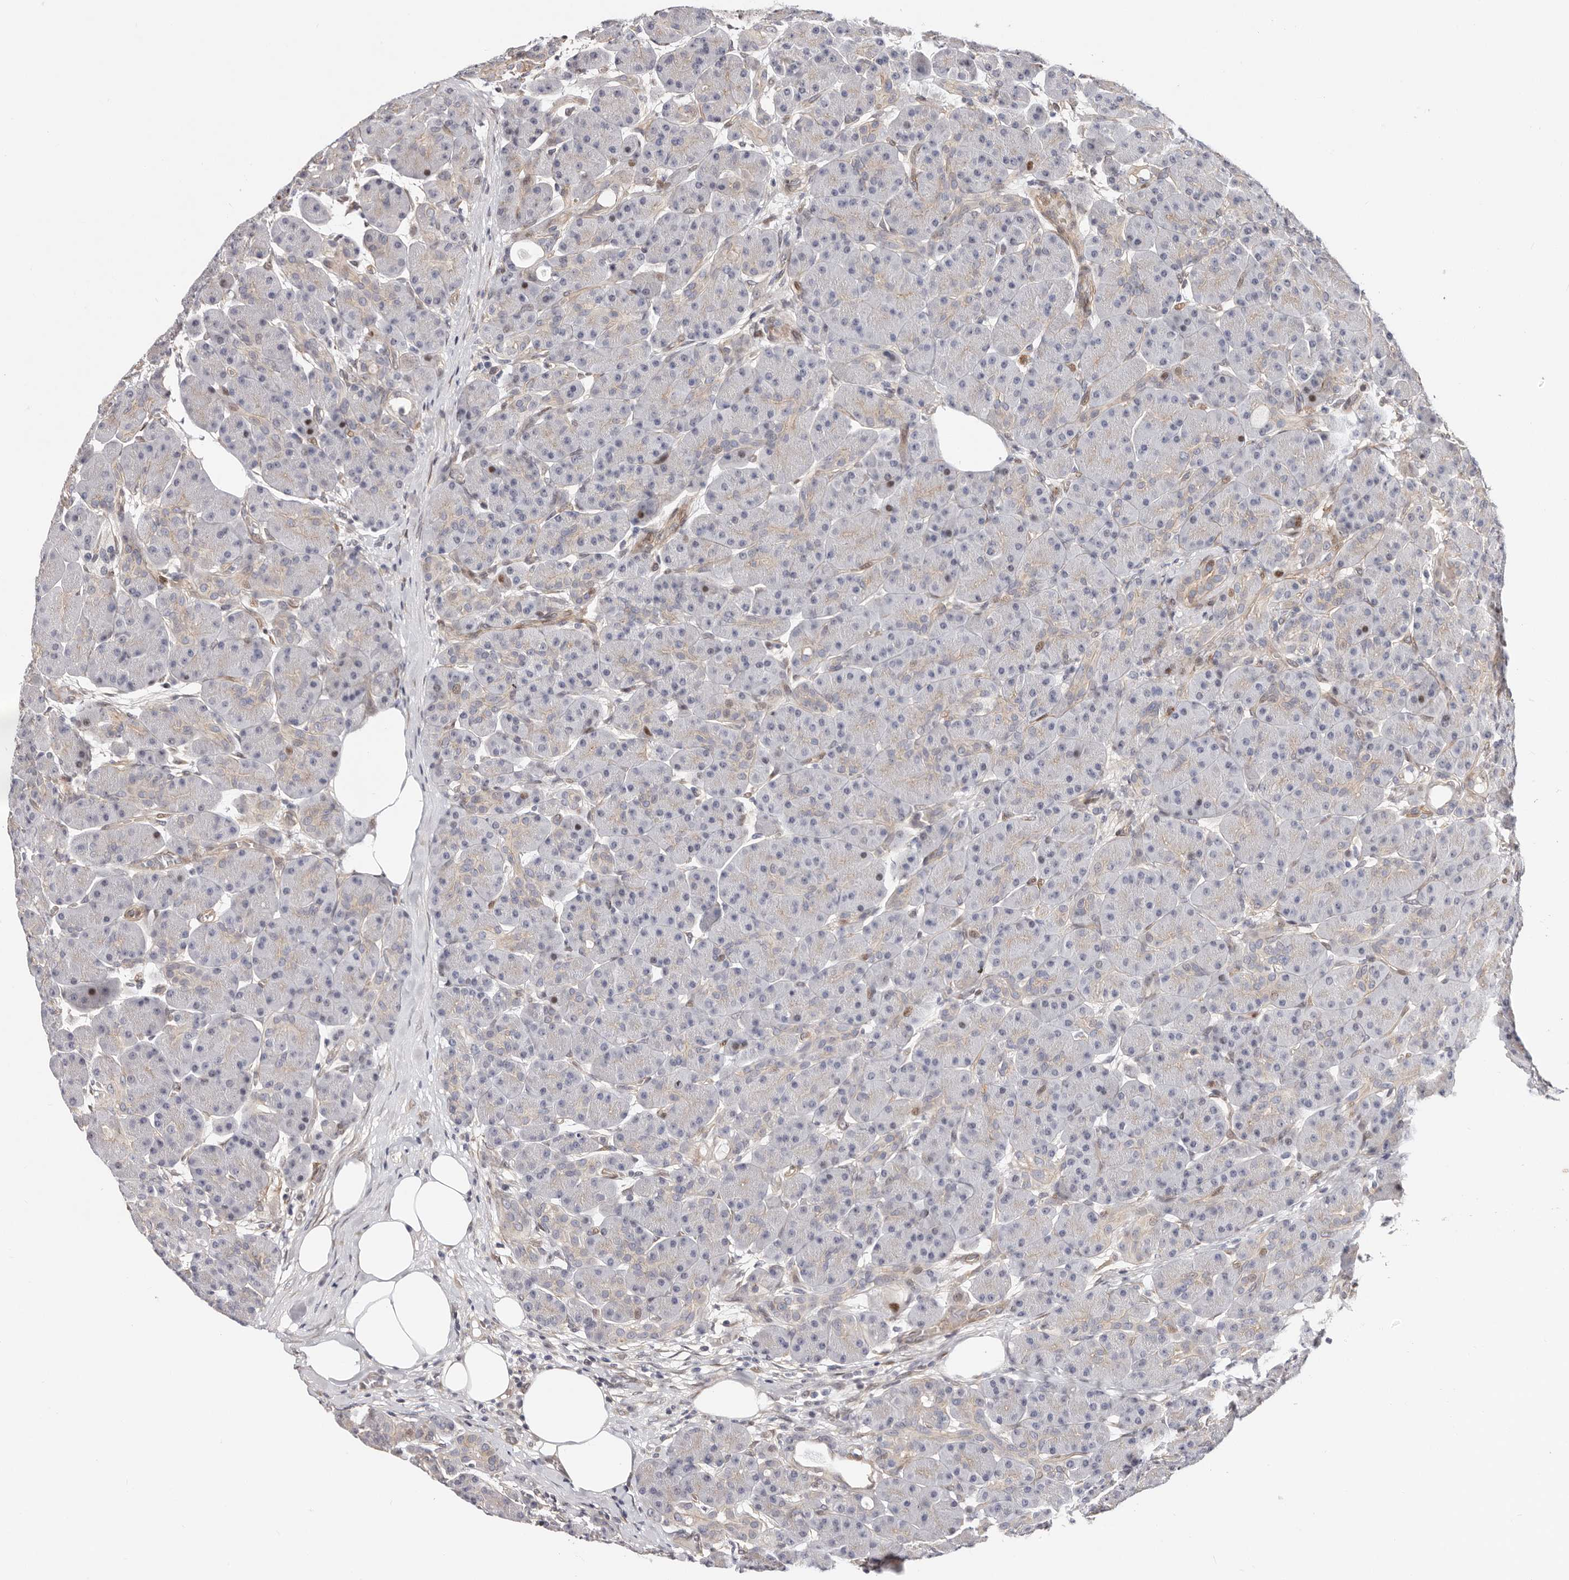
{"staining": {"intensity": "strong", "quantity": "<25%", "location": "cytoplasmic/membranous,nuclear"}, "tissue": "pancreas", "cell_type": "Exocrine glandular cells", "image_type": "normal", "snomed": [{"axis": "morphology", "description": "Normal tissue, NOS"}, {"axis": "topography", "description": "Pancreas"}], "caption": "Immunohistochemistry (IHC) histopathology image of normal pancreas: pancreas stained using immunohistochemistry (IHC) demonstrates medium levels of strong protein expression localized specifically in the cytoplasmic/membranous,nuclear of exocrine glandular cells, appearing as a cytoplasmic/membranous,nuclear brown color.", "gene": "EPHX3", "patient": {"sex": "male", "age": 63}}